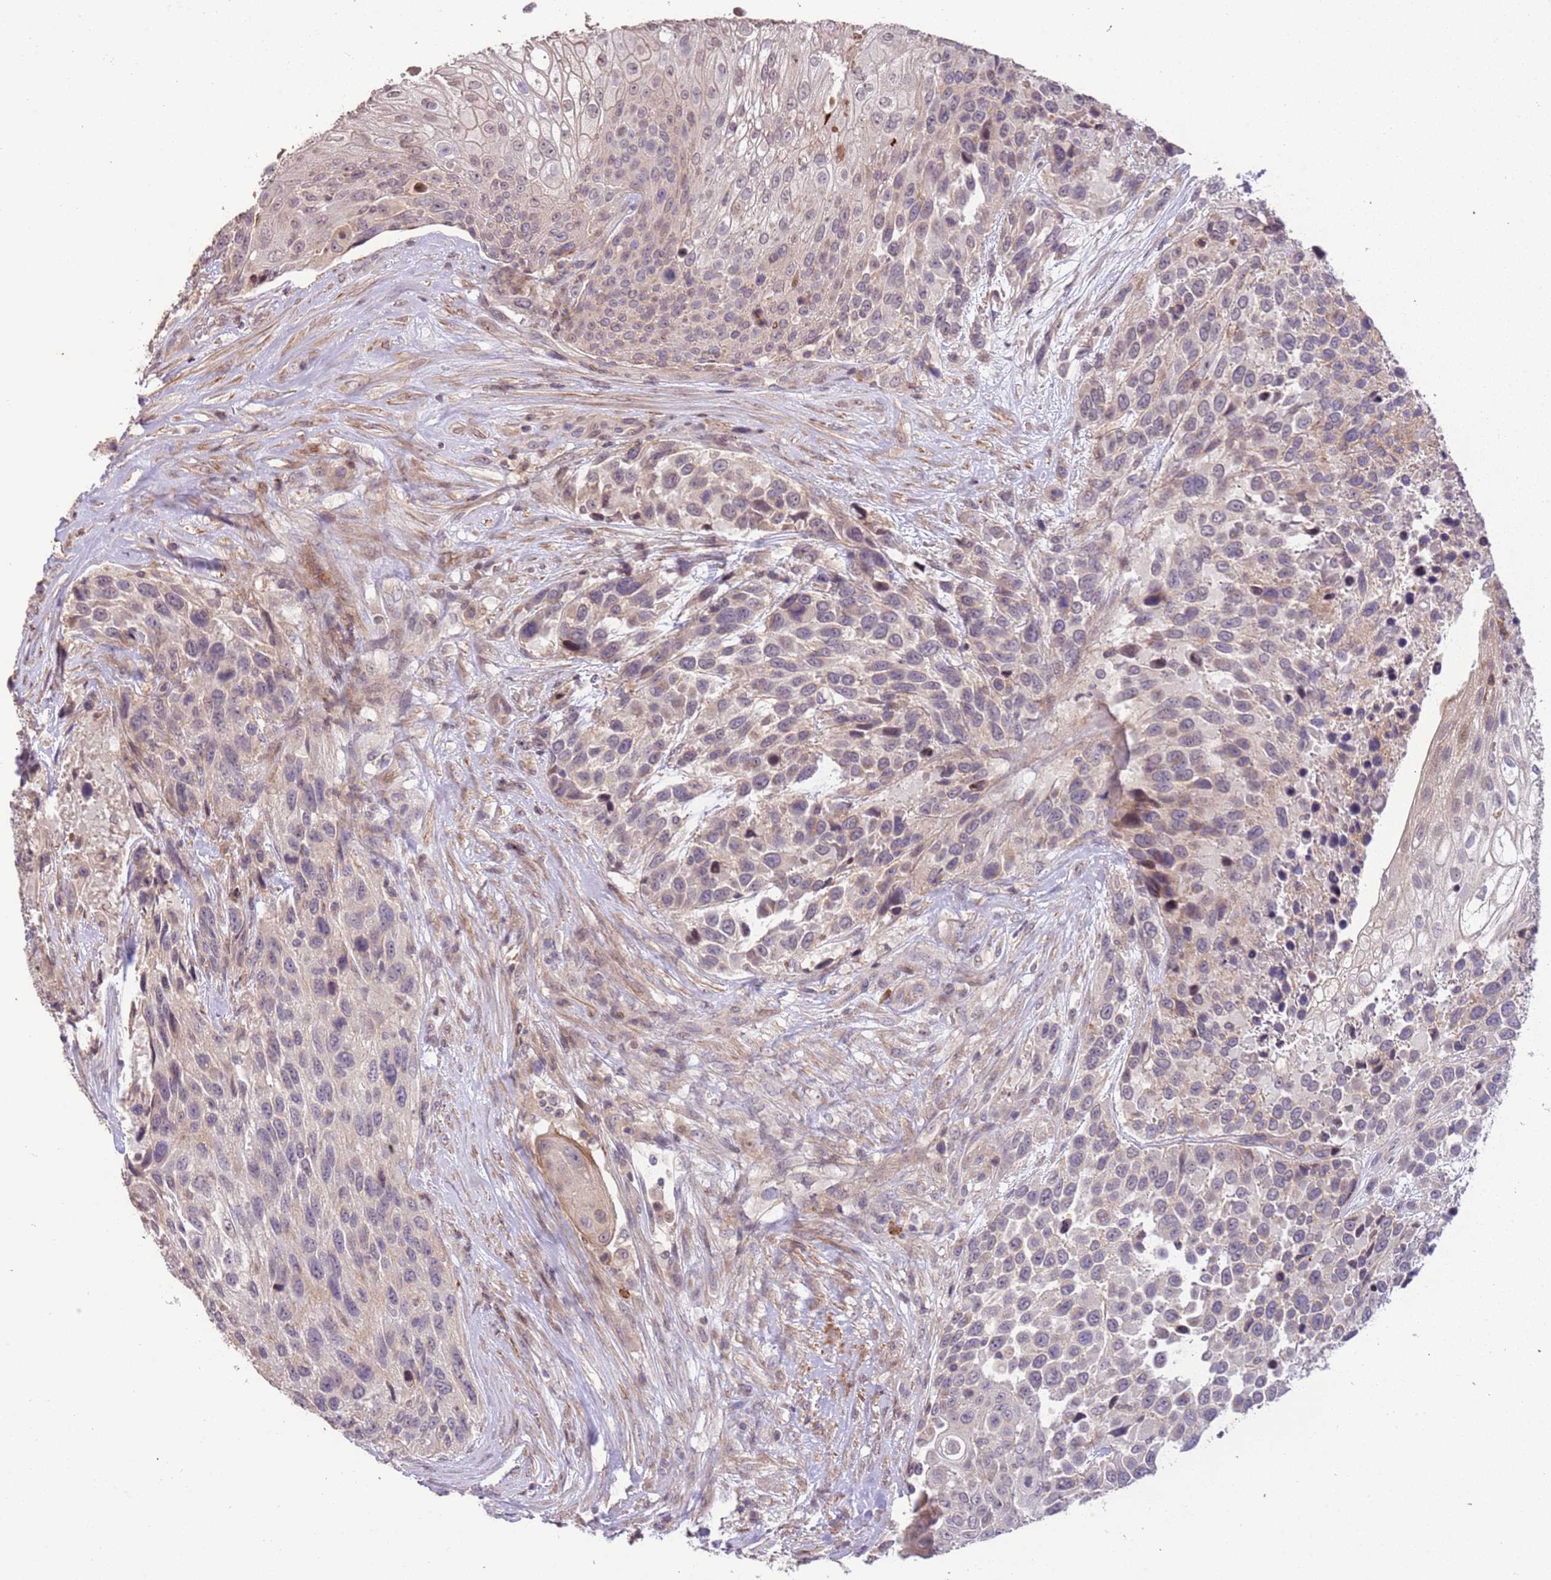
{"staining": {"intensity": "weak", "quantity": "<25%", "location": "cytoplasmic/membranous"}, "tissue": "urothelial cancer", "cell_type": "Tumor cells", "image_type": "cancer", "snomed": [{"axis": "morphology", "description": "Urothelial carcinoma, High grade"}, {"axis": "topography", "description": "Urinary bladder"}], "caption": "Tumor cells are negative for brown protein staining in urothelial cancer.", "gene": "SLC16A4", "patient": {"sex": "female", "age": 70}}